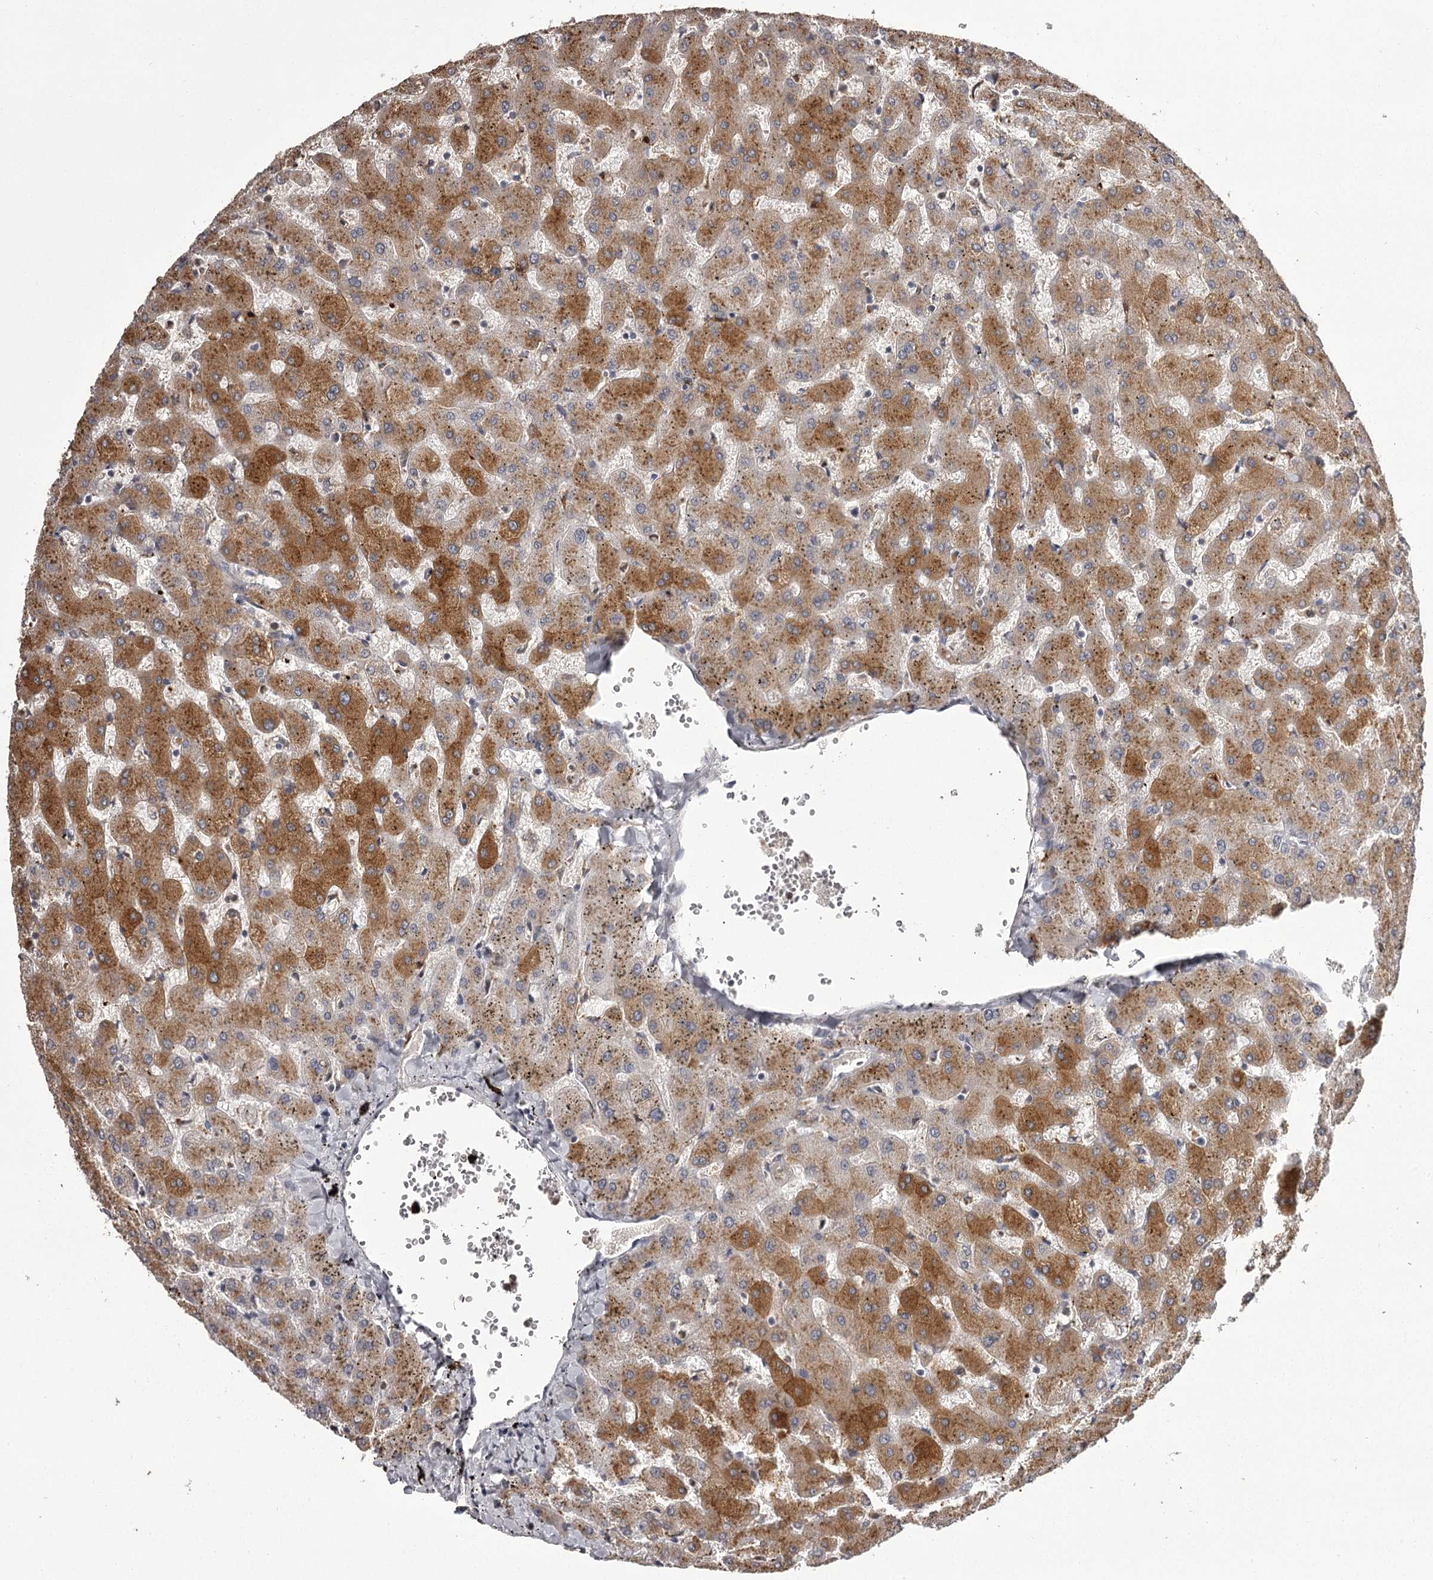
{"staining": {"intensity": "moderate", "quantity": "25%-75%", "location": "cytoplasmic/membranous"}, "tissue": "liver", "cell_type": "Cholangiocytes", "image_type": "normal", "snomed": [{"axis": "morphology", "description": "Normal tissue, NOS"}, {"axis": "topography", "description": "Liver"}], "caption": "A photomicrograph of liver stained for a protein reveals moderate cytoplasmic/membranous brown staining in cholangiocytes. (DAB IHC with brightfield microscopy, high magnification).", "gene": "SLC32A1", "patient": {"sex": "female", "age": 63}}